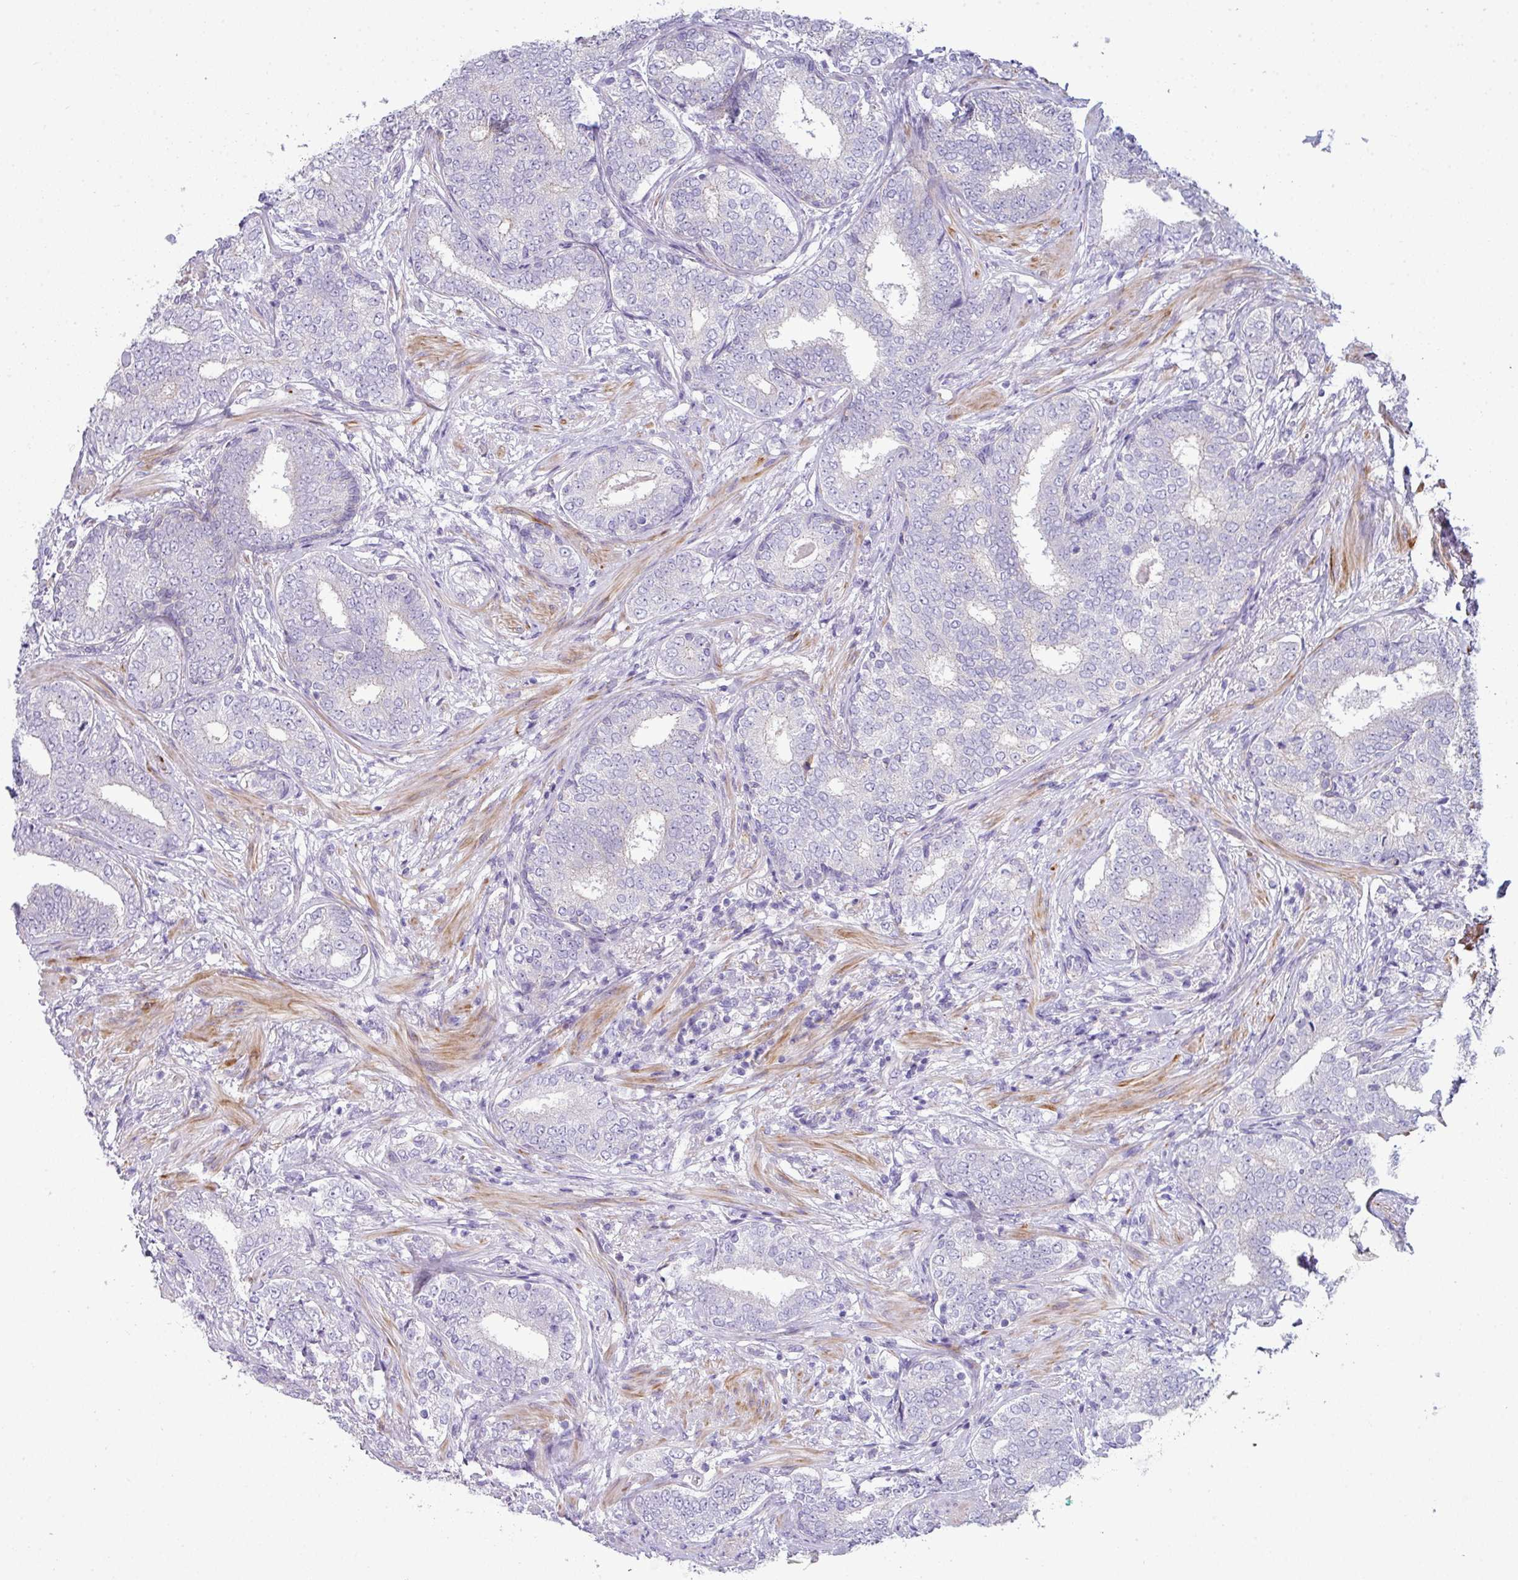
{"staining": {"intensity": "negative", "quantity": "none", "location": "none"}, "tissue": "prostate cancer", "cell_type": "Tumor cells", "image_type": "cancer", "snomed": [{"axis": "morphology", "description": "Adenocarcinoma, High grade"}, {"axis": "topography", "description": "Prostate"}], "caption": "Human prostate cancer stained for a protein using immunohistochemistry (IHC) displays no staining in tumor cells.", "gene": "ABCC5", "patient": {"sex": "male", "age": 72}}